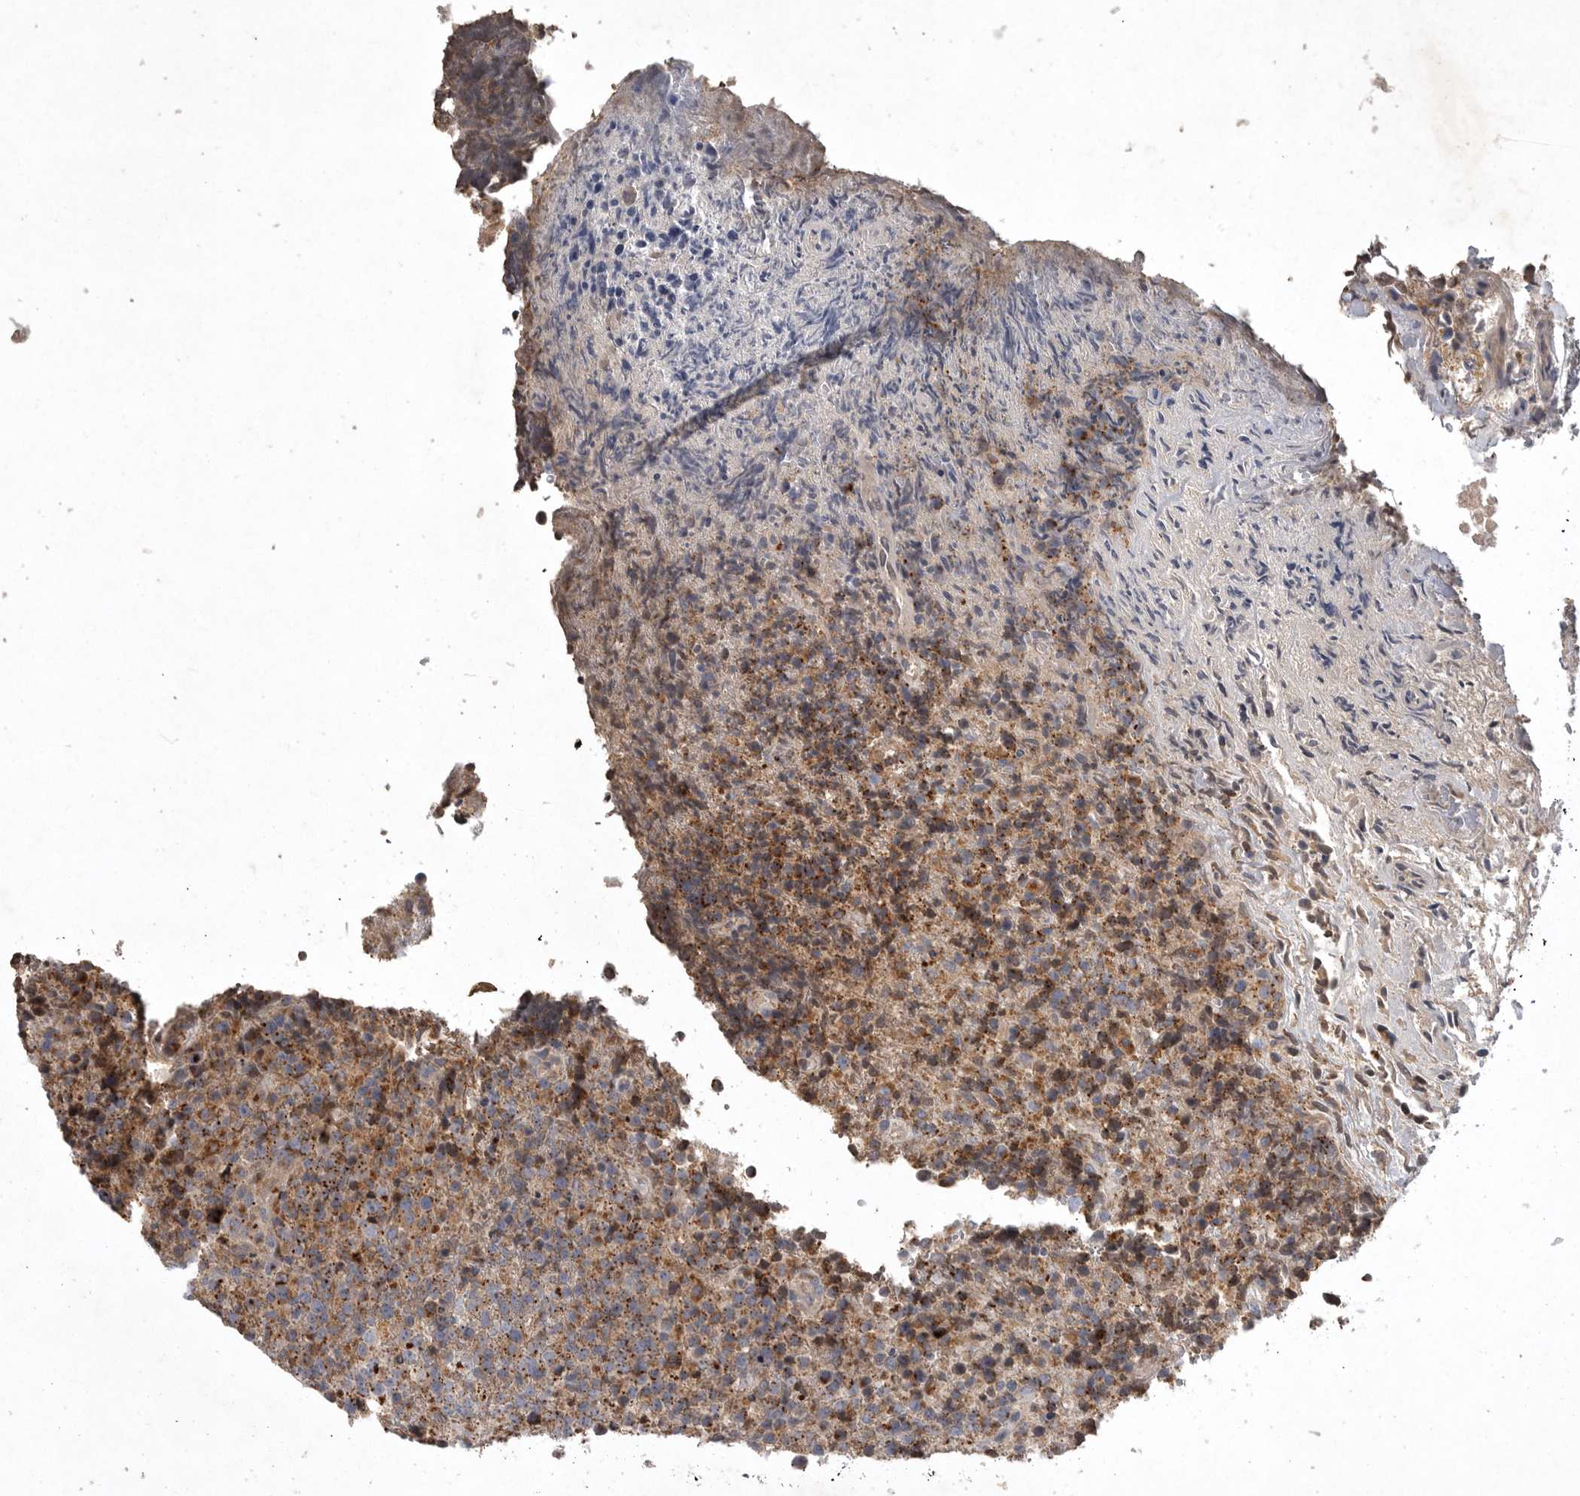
{"staining": {"intensity": "moderate", "quantity": ">75%", "location": "cytoplasmic/membranous"}, "tissue": "lymphoma", "cell_type": "Tumor cells", "image_type": "cancer", "snomed": [{"axis": "morphology", "description": "Malignant lymphoma, non-Hodgkin's type, High grade"}, {"axis": "topography", "description": "Lymph node"}], "caption": "Moderate cytoplasmic/membranous staining for a protein is present in approximately >75% of tumor cells of lymphoma using immunohistochemistry.", "gene": "LAMTOR3", "patient": {"sex": "male", "age": 13}}